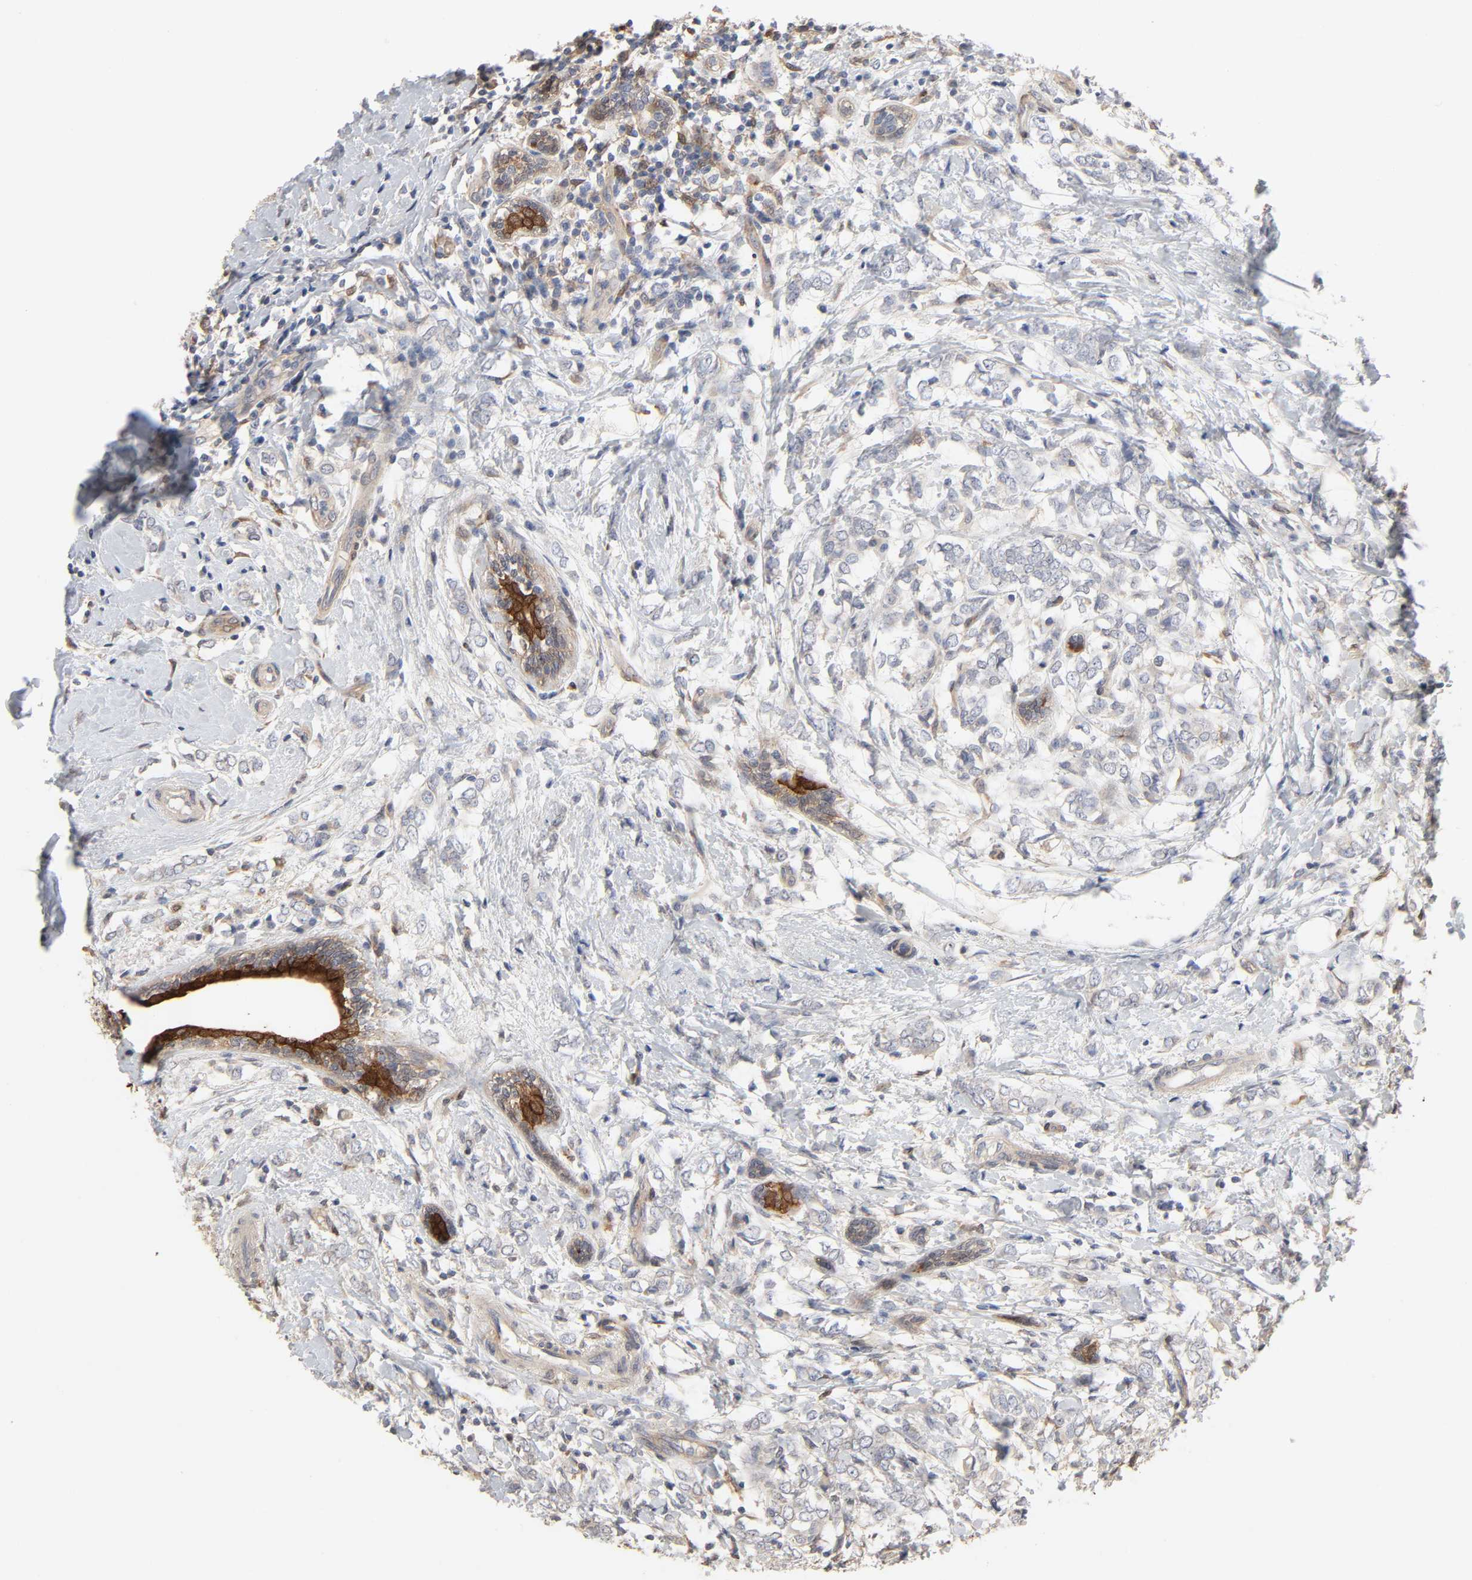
{"staining": {"intensity": "strong", "quantity": ">75%", "location": "cytoplasmic/membranous"}, "tissue": "breast cancer", "cell_type": "Tumor cells", "image_type": "cancer", "snomed": [{"axis": "morphology", "description": "Normal tissue, NOS"}, {"axis": "morphology", "description": "Lobular carcinoma"}, {"axis": "topography", "description": "Breast"}], "caption": "Immunohistochemistry micrograph of lobular carcinoma (breast) stained for a protein (brown), which demonstrates high levels of strong cytoplasmic/membranous positivity in approximately >75% of tumor cells.", "gene": "NDRG2", "patient": {"sex": "female", "age": 47}}